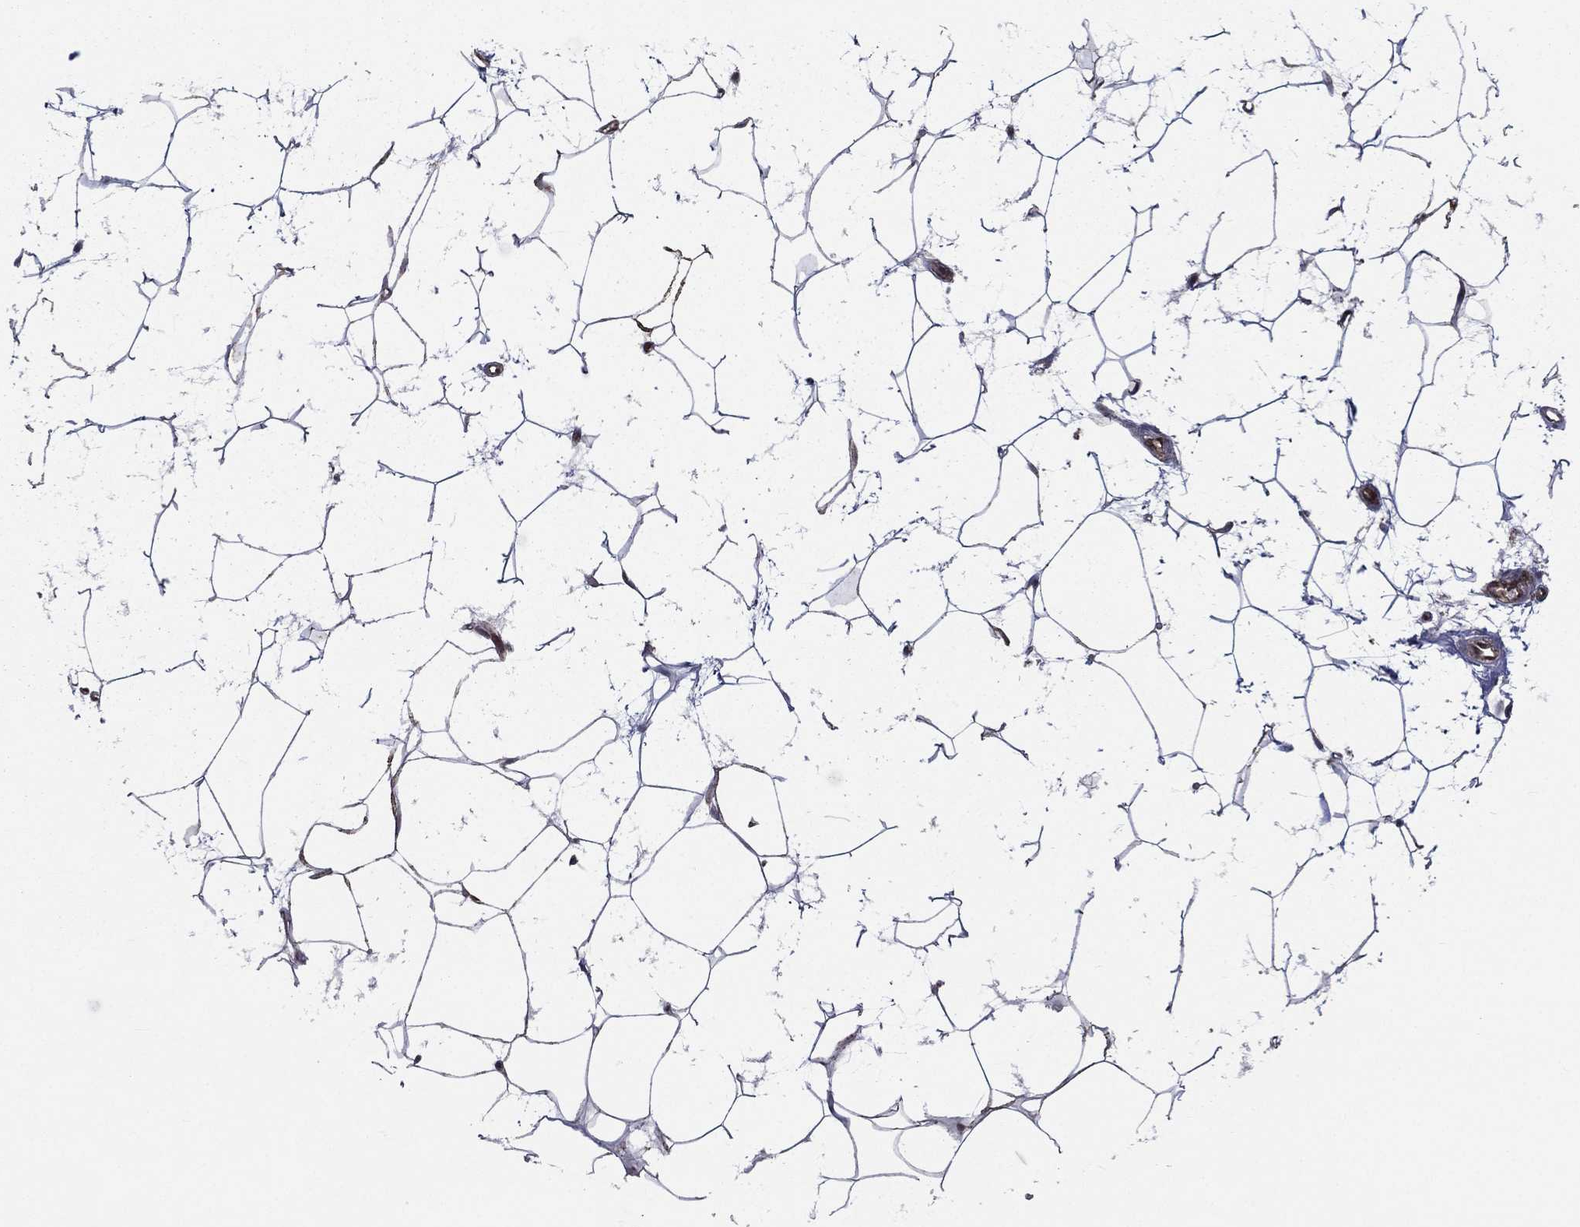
{"staining": {"intensity": "negative", "quantity": "none", "location": "none"}, "tissue": "adipose tissue", "cell_type": "Adipocytes", "image_type": "normal", "snomed": [{"axis": "morphology", "description": "Normal tissue, NOS"}, {"axis": "topography", "description": "Breast"}], "caption": "DAB immunohistochemical staining of benign human adipose tissue reveals no significant staining in adipocytes. (DAB immunohistochemistry (IHC) with hematoxylin counter stain).", "gene": "ENSG00000288684", "patient": {"sex": "female", "age": 49}}